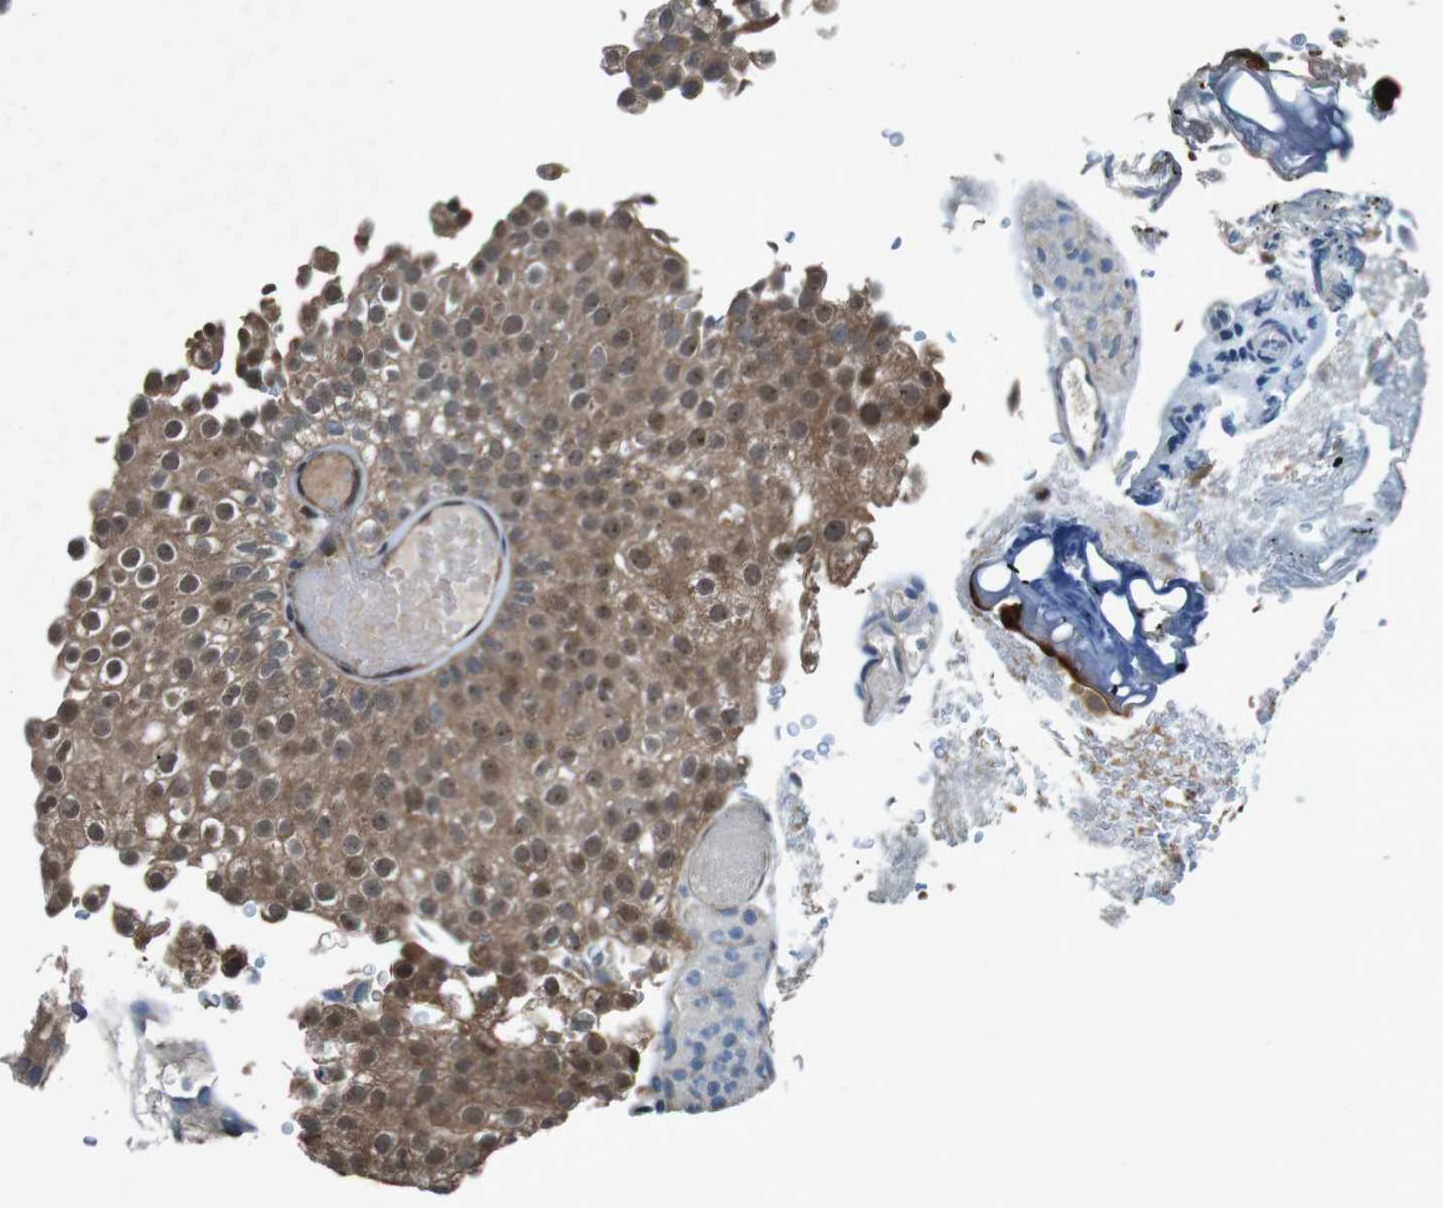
{"staining": {"intensity": "moderate", "quantity": ">75%", "location": "cytoplasmic/membranous,nuclear"}, "tissue": "urothelial cancer", "cell_type": "Tumor cells", "image_type": "cancer", "snomed": [{"axis": "morphology", "description": "Urothelial carcinoma, Low grade"}, {"axis": "topography", "description": "Urinary bladder"}], "caption": "Urothelial cancer stained with immunohistochemistry (IHC) demonstrates moderate cytoplasmic/membranous and nuclear staining in about >75% of tumor cells. (Stains: DAB in brown, nuclei in blue, Microscopy: brightfield microscopy at high magnification).", "gene": "SOCS1", "patient": {"sex": "male", "age": 78}}